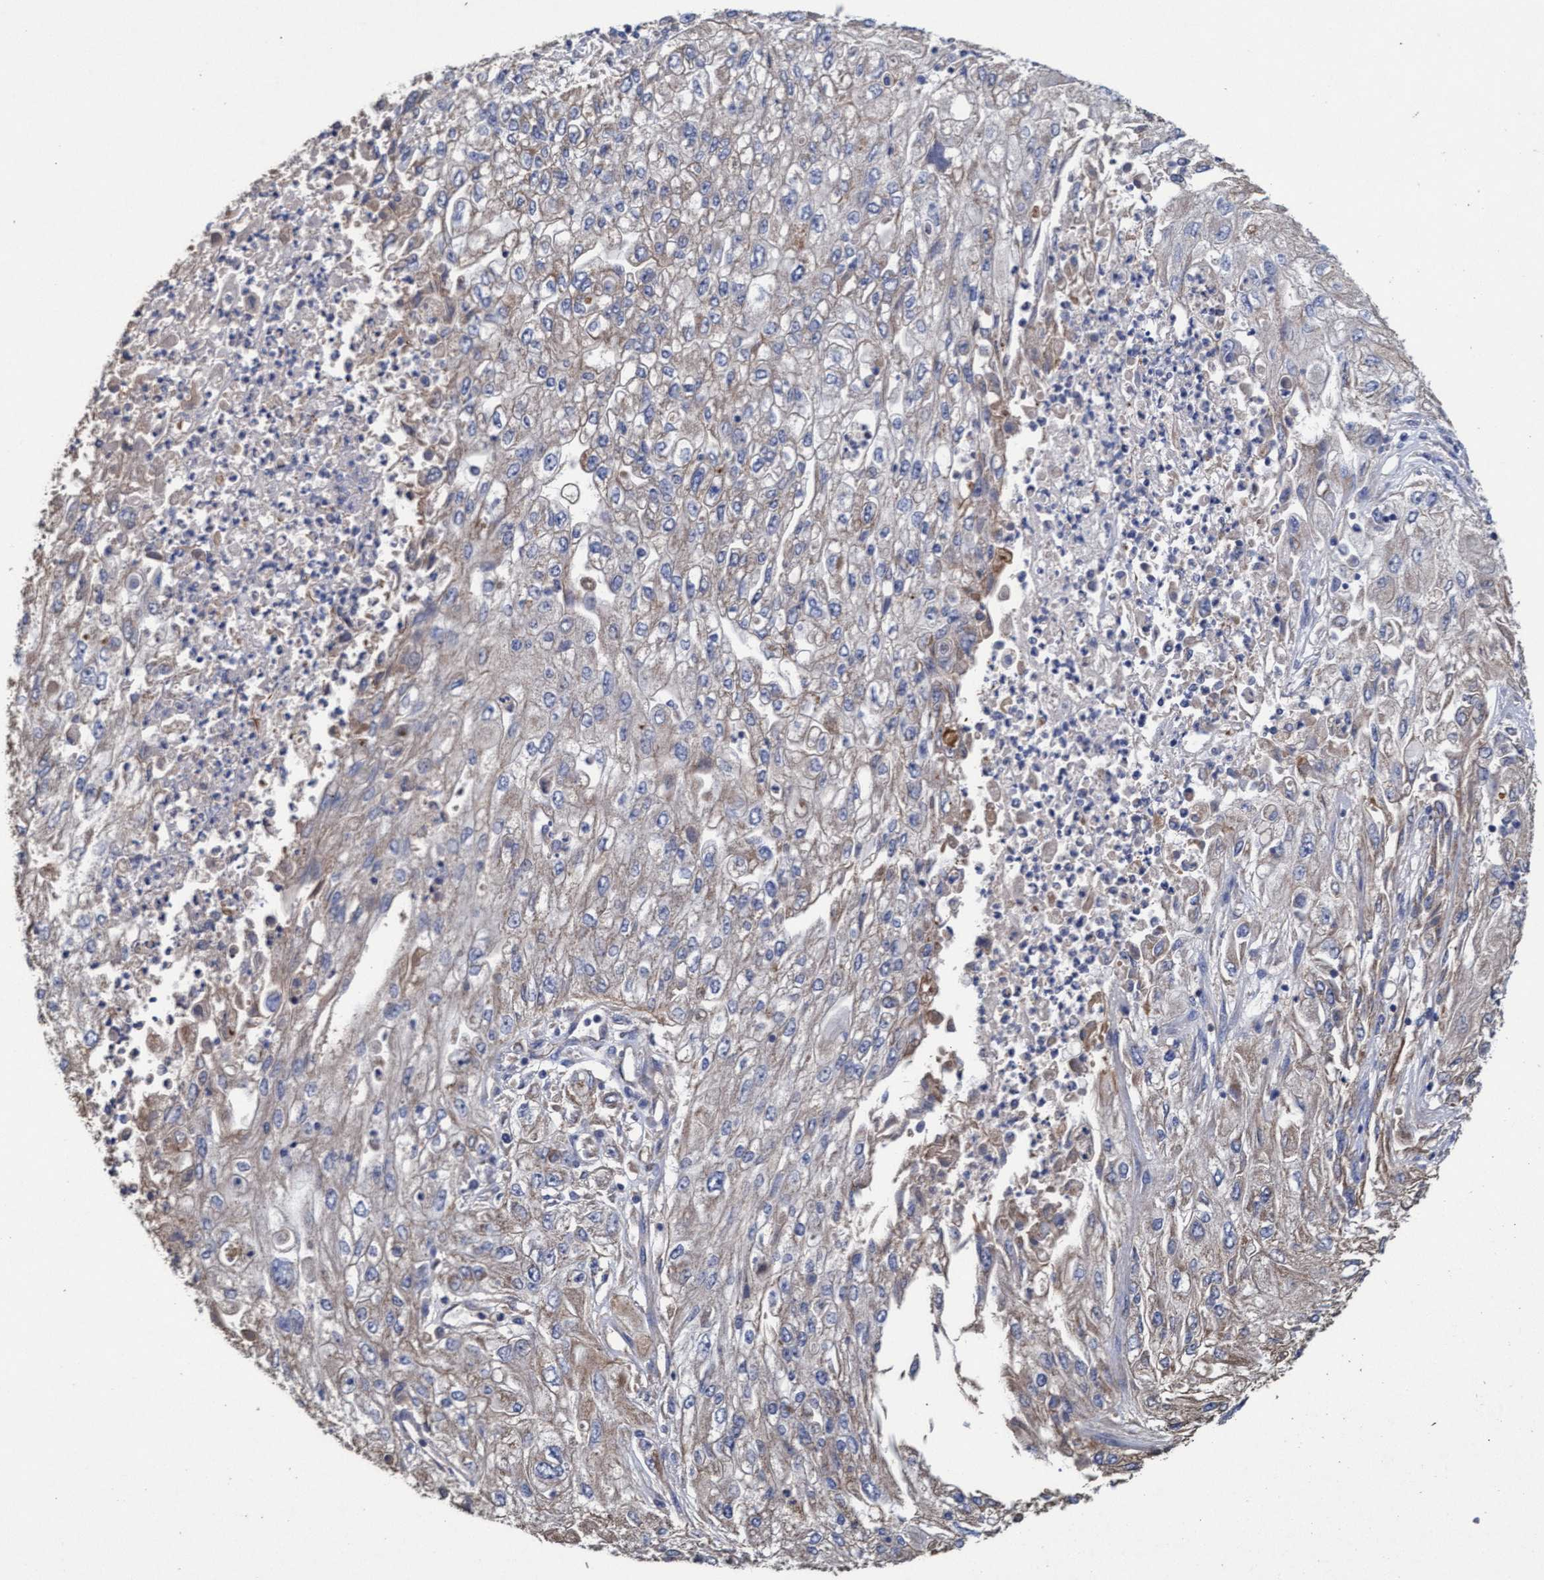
{"staining": {"intensity": "weak", "quantity": "<25%", "location": "cytoplasmic/membranous"}, "tissue": "endometrial cancer", "cell_type": "Tumor cells", "image_type": "cancer", "snomed": [{"axis": "morphology", "description": "Adenocarcinoma, NOS"}, {"axis": "topography", "description": "Endometrium"}], "caption": "DAB (3,3'-diaminobenzidine) immunohistochemical staining of human endometrial adenocarcinoma exhibits no significant staining in tumor cells.", "gene": "MRPL38", "patient": {"sex": "female", "age": 49}}